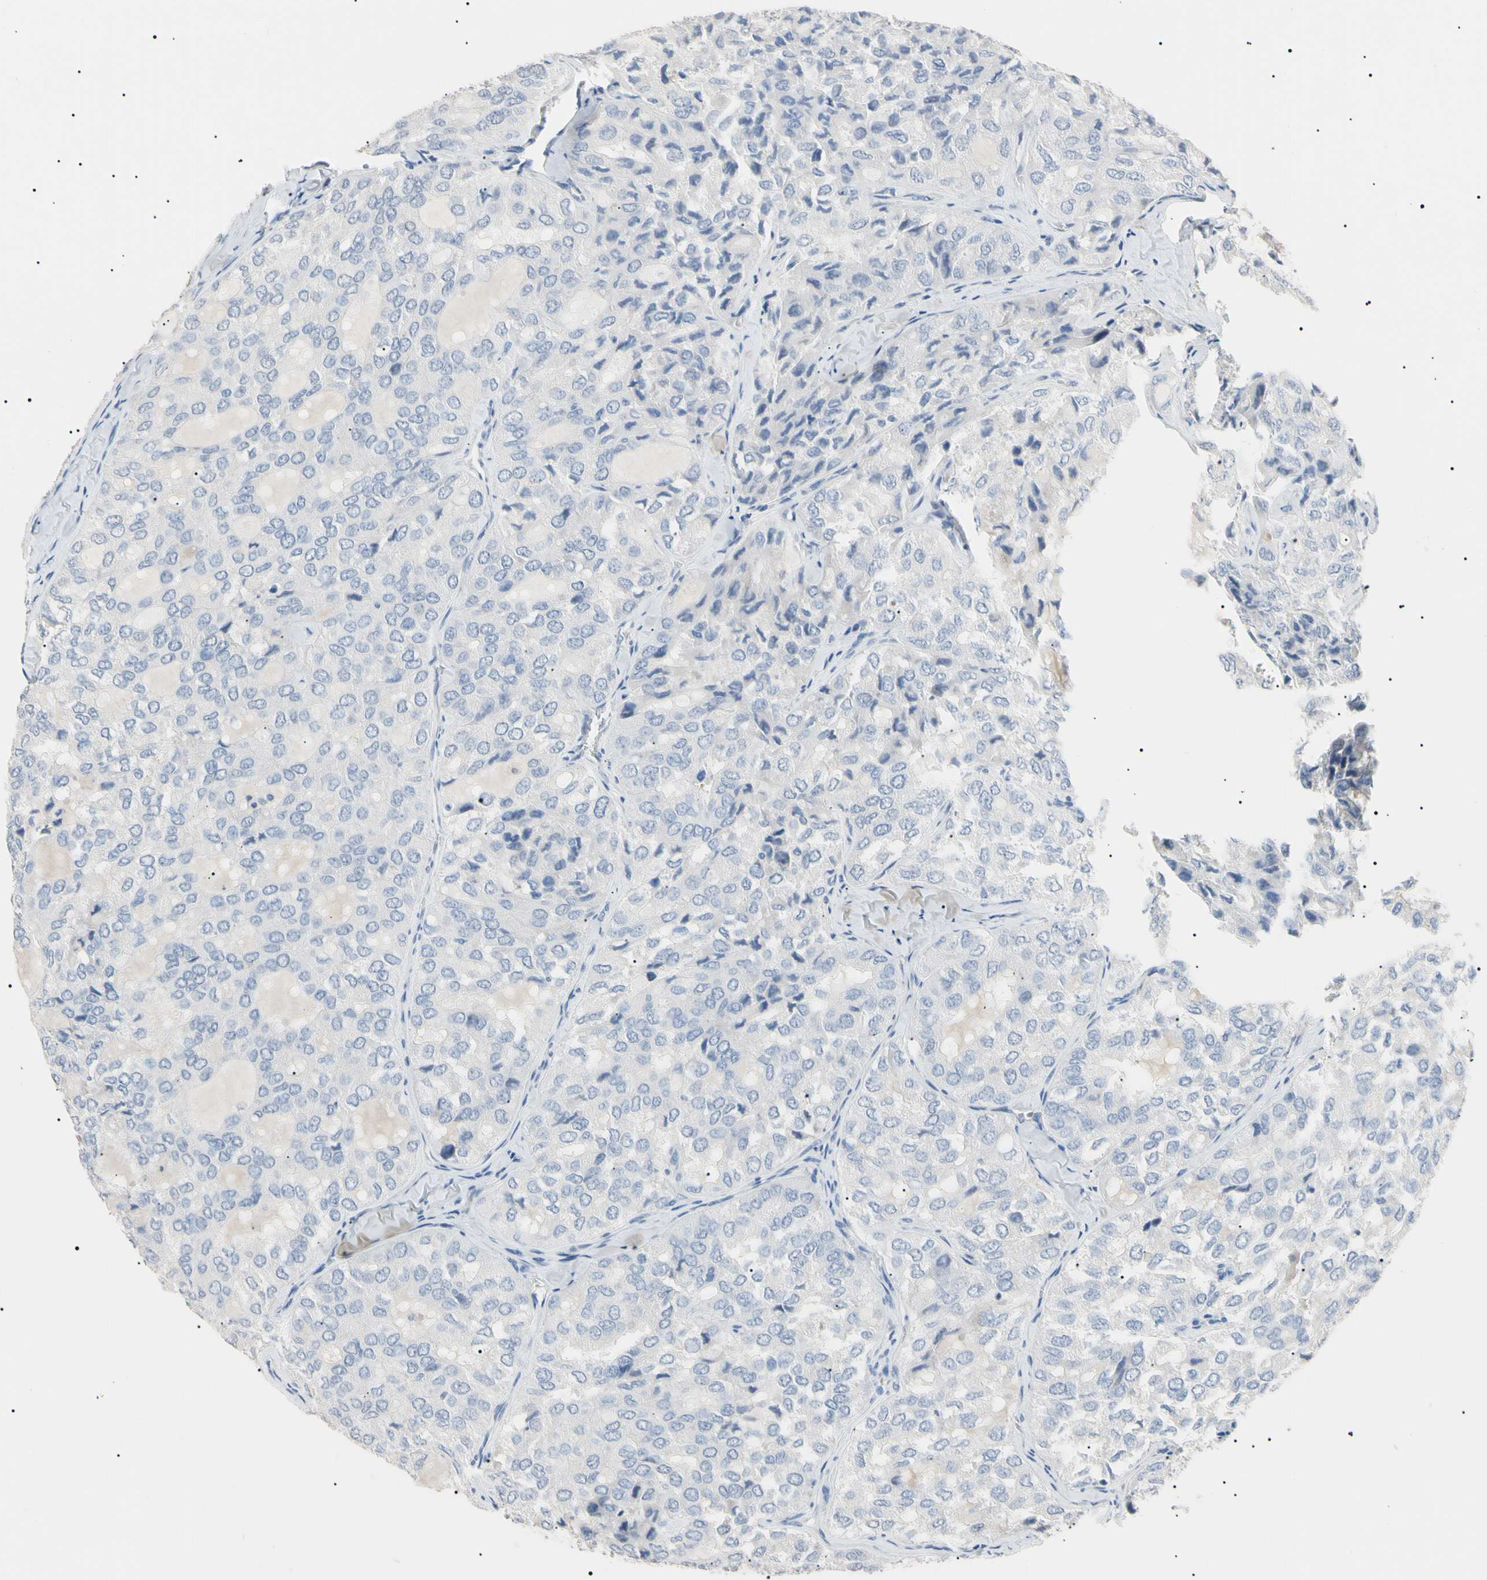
{"staining": {"intensity": "negative", "quantity": "none", "location": "none"}, "tissue": "thyroid cancer", "cell_type": "Tumor cells", "image_type": "cancer", "snomed": [{"axis": "morphology", "description": "Follicular adenoma carcinoma, NOS"}, {"axis": "topography", "description": "Thyroid gland"}], "caption": "Immunohistochemical staining of human thyroid cancer displays no significant expression in tumor cells.", "gene": "CGB3", "patient": {"sex": "male", "age": 75}}